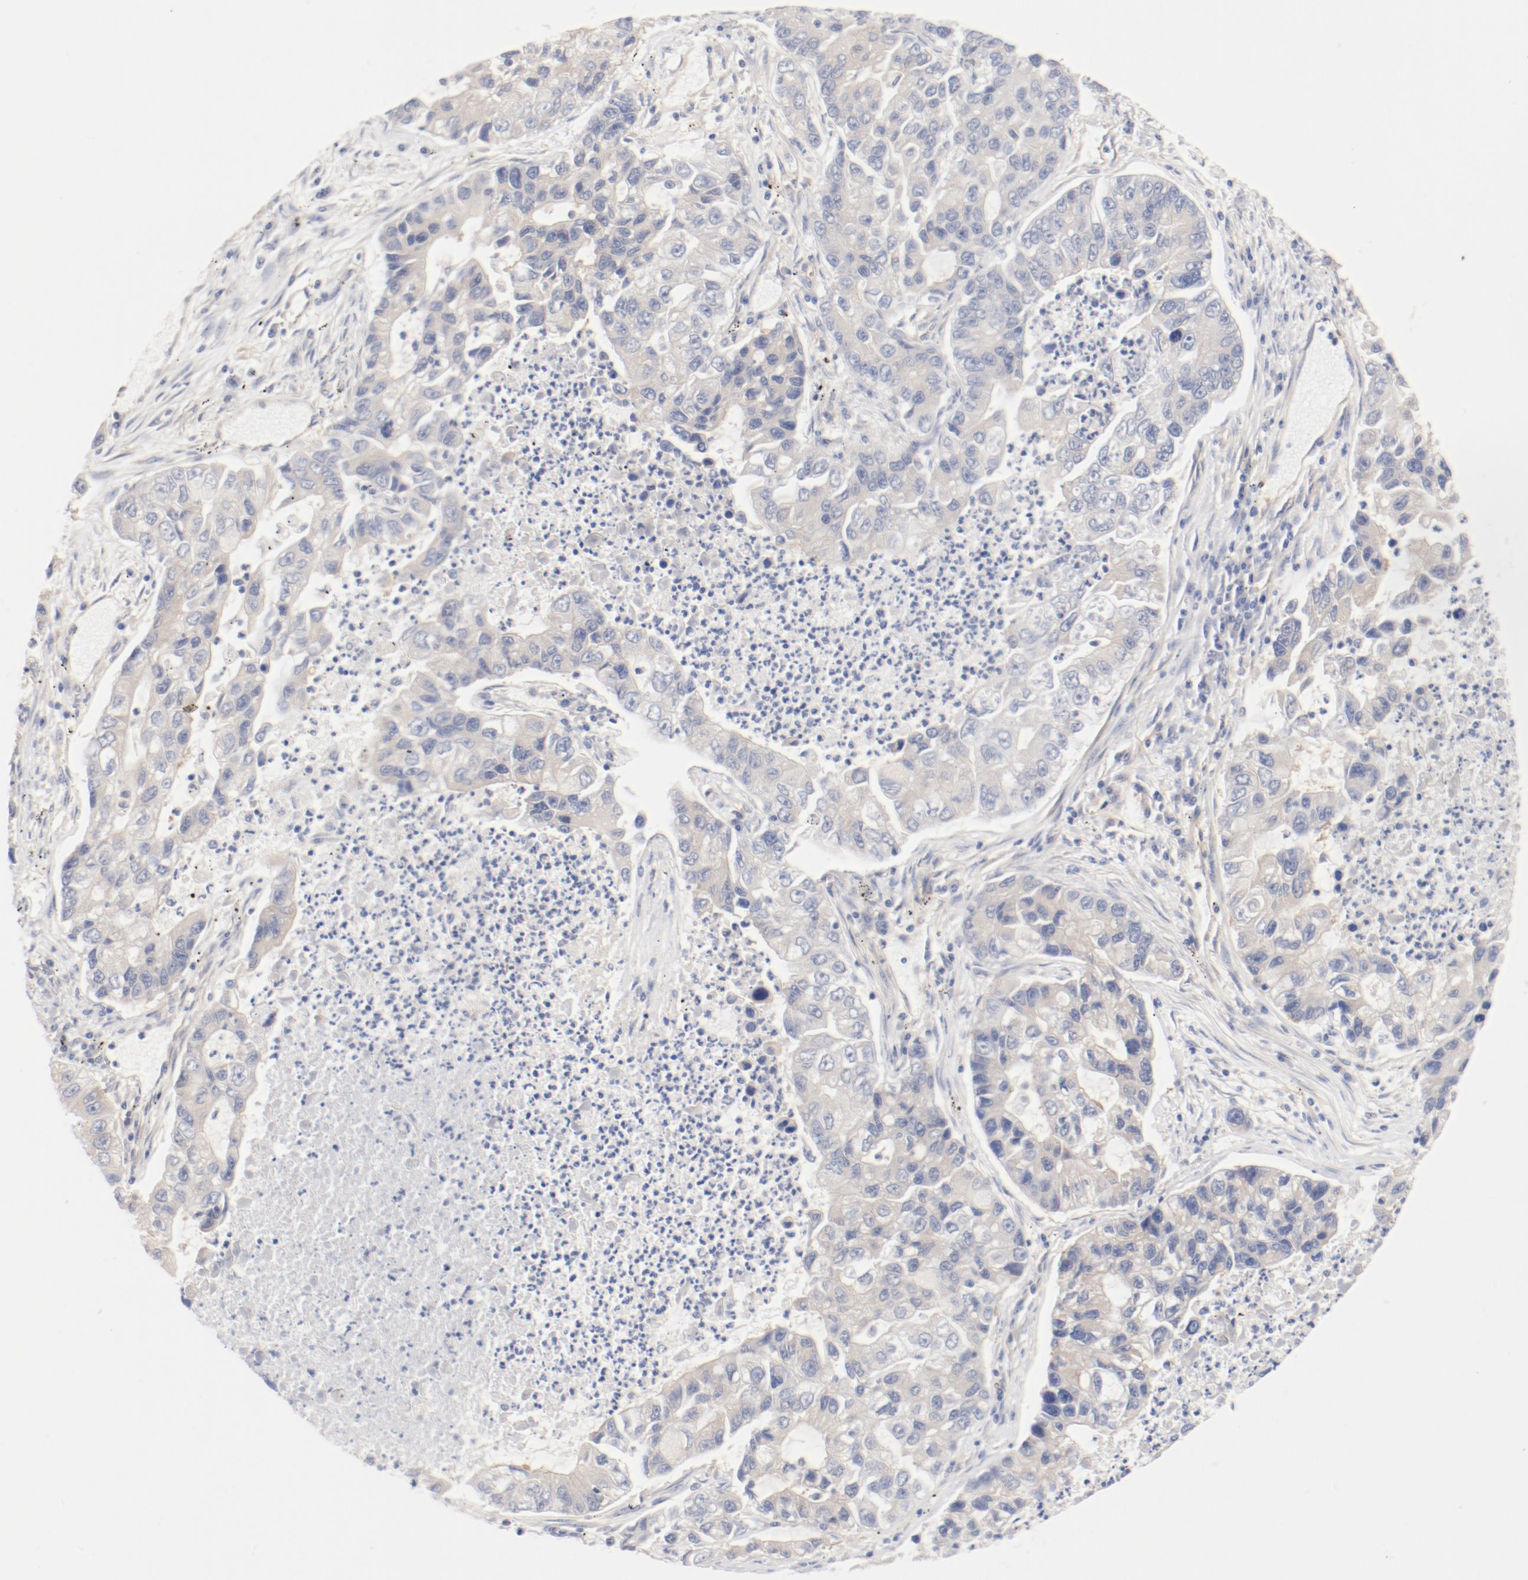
{"staining": {"intensity": "weak", "quantity": "25%-75%", "location": "cytoplasmic/membranous"}, "tissue": "lung cancer", "cell_type": "Tumor cells", "image_type": "cancer", "snomed": [{"axis": "morphology", "description": "Adenocarcinoma, NOS"}, {"axis": "topography", "description": "Lung"}], "caption": "About 25%-75% of tumor cells in lung cancer (adenocarcinoma) reveal weak cytoplasmic/membranous protein staining as visualized by brown immunohistochemical staining.", "gene": "DYNC1H1", "patient": {"sex": "female", "age": 51}}